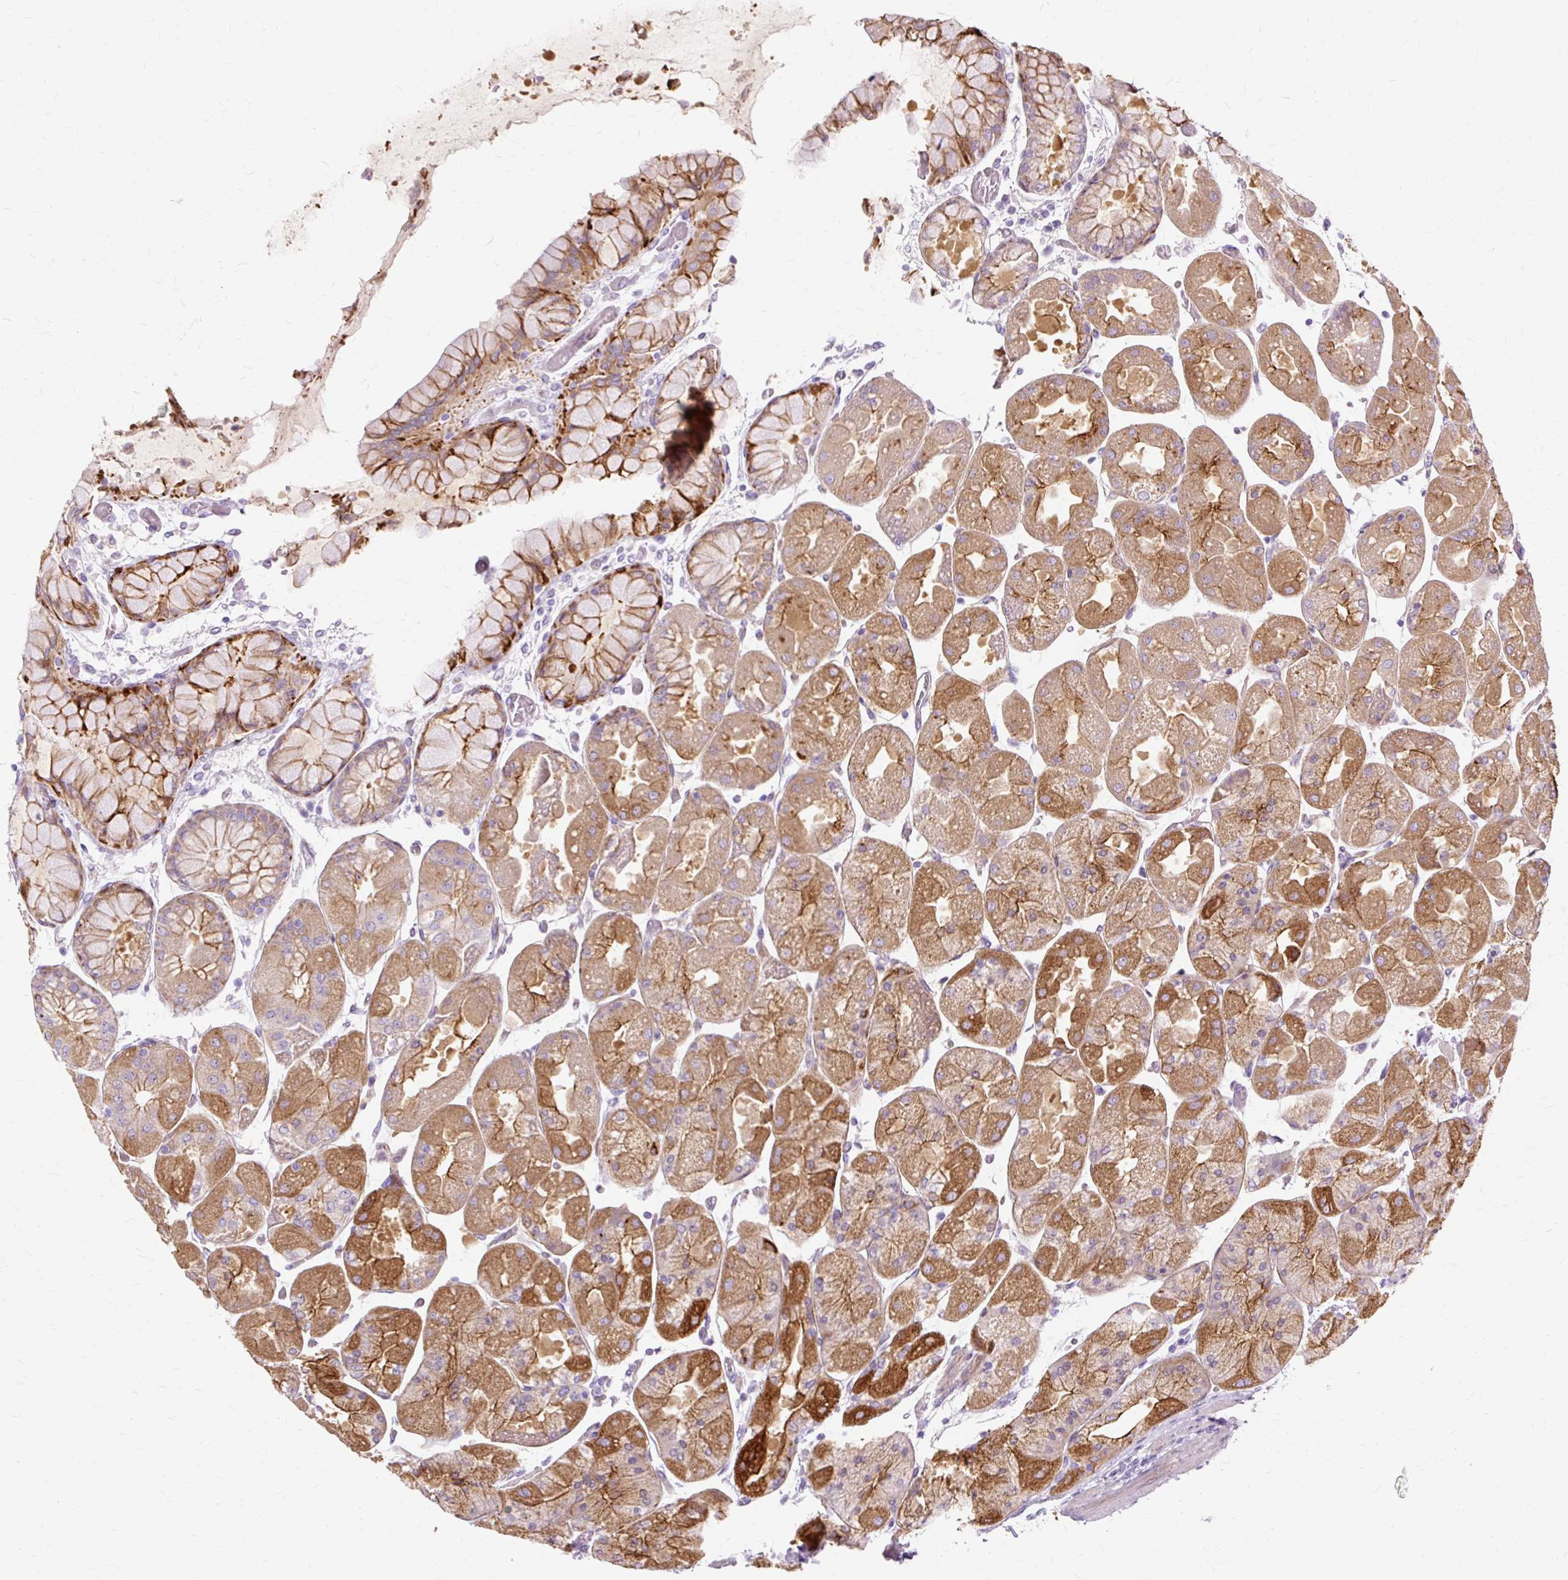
{"staining": {"intensity": "strong", "quantity": "25%-75%", "location": "cytoplasmic/membranous"}, "tissue": "stomach", "cell_type": "Glandular cells", "image_type": "normal", "snomed": [{"axis": "morphology", "description": "Normal tissue, NOS"}, {"axis": "topography", "description": "Stomach"}], "caption": "Normal stomach displays strong cytoplasmic/membranous positivity in approximately 25%-75% of glandular cells, visualized by immunohistochemistry.", "gene": "DCTN4", "patient": {"sex": "female", "age": 61}}